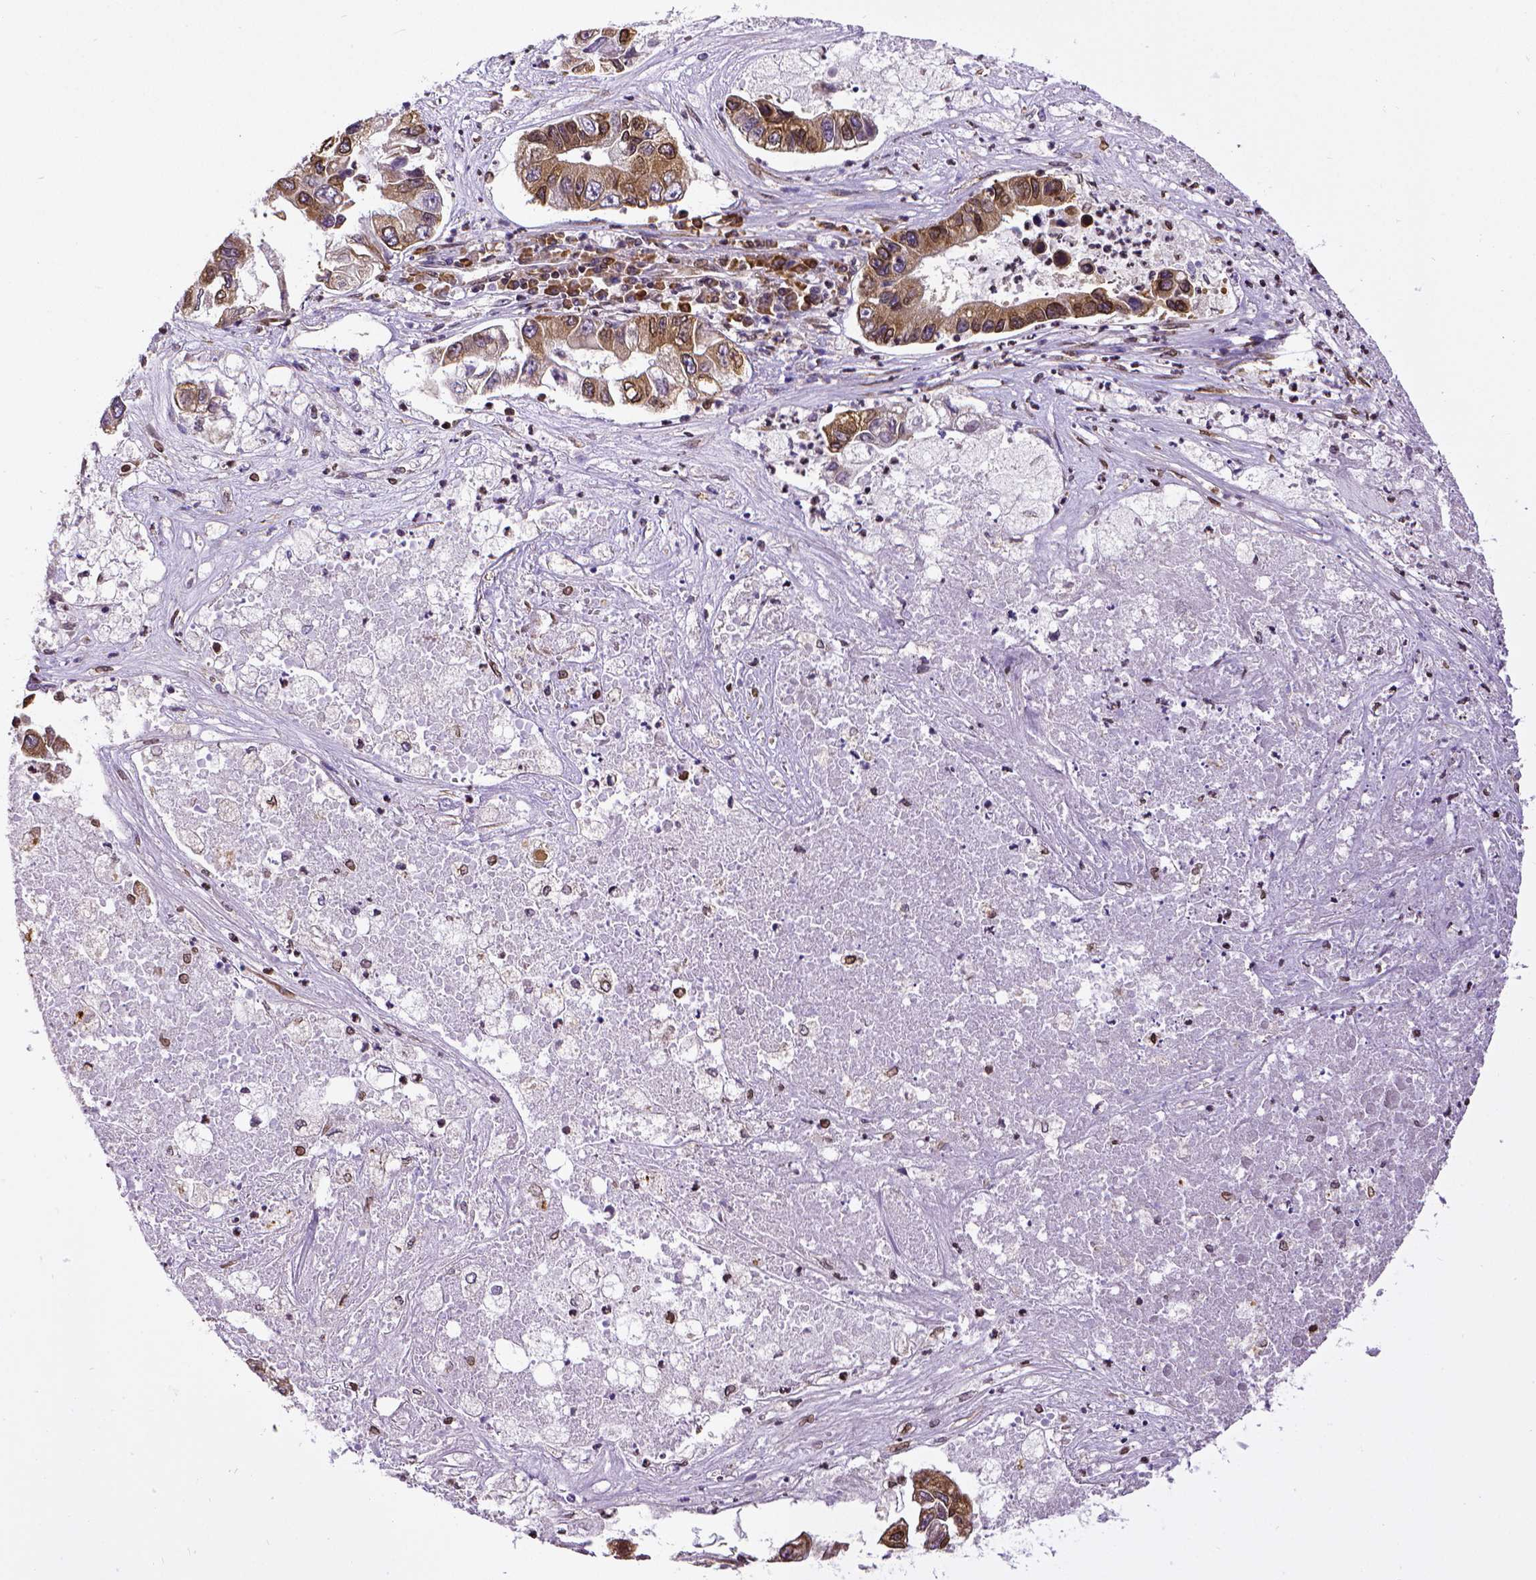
{"staining": {"intensity": "strong", "quantity": "25%-75%", "location": "cytoplasmic/membranous,nuclear"}, "tissue": "lung cancer", "cell_type": "Tumor cells", "image_type": "cancer", "snomed": [{"axis": "morphology", "description": "Adenocarcinoma, NOS"}, {"axis": "topography", "description": "Bronchus"}, {"axis": "topography", "description": "Lung"}], "caption": "The immunohistochemical stain labels strong cytoplasmic/membranous and nuclear expression in tumor cells of adenocarcinoma (lung) tissue.", "gene": "MTDH", "patient": {"sex": "female", "age": 51}}